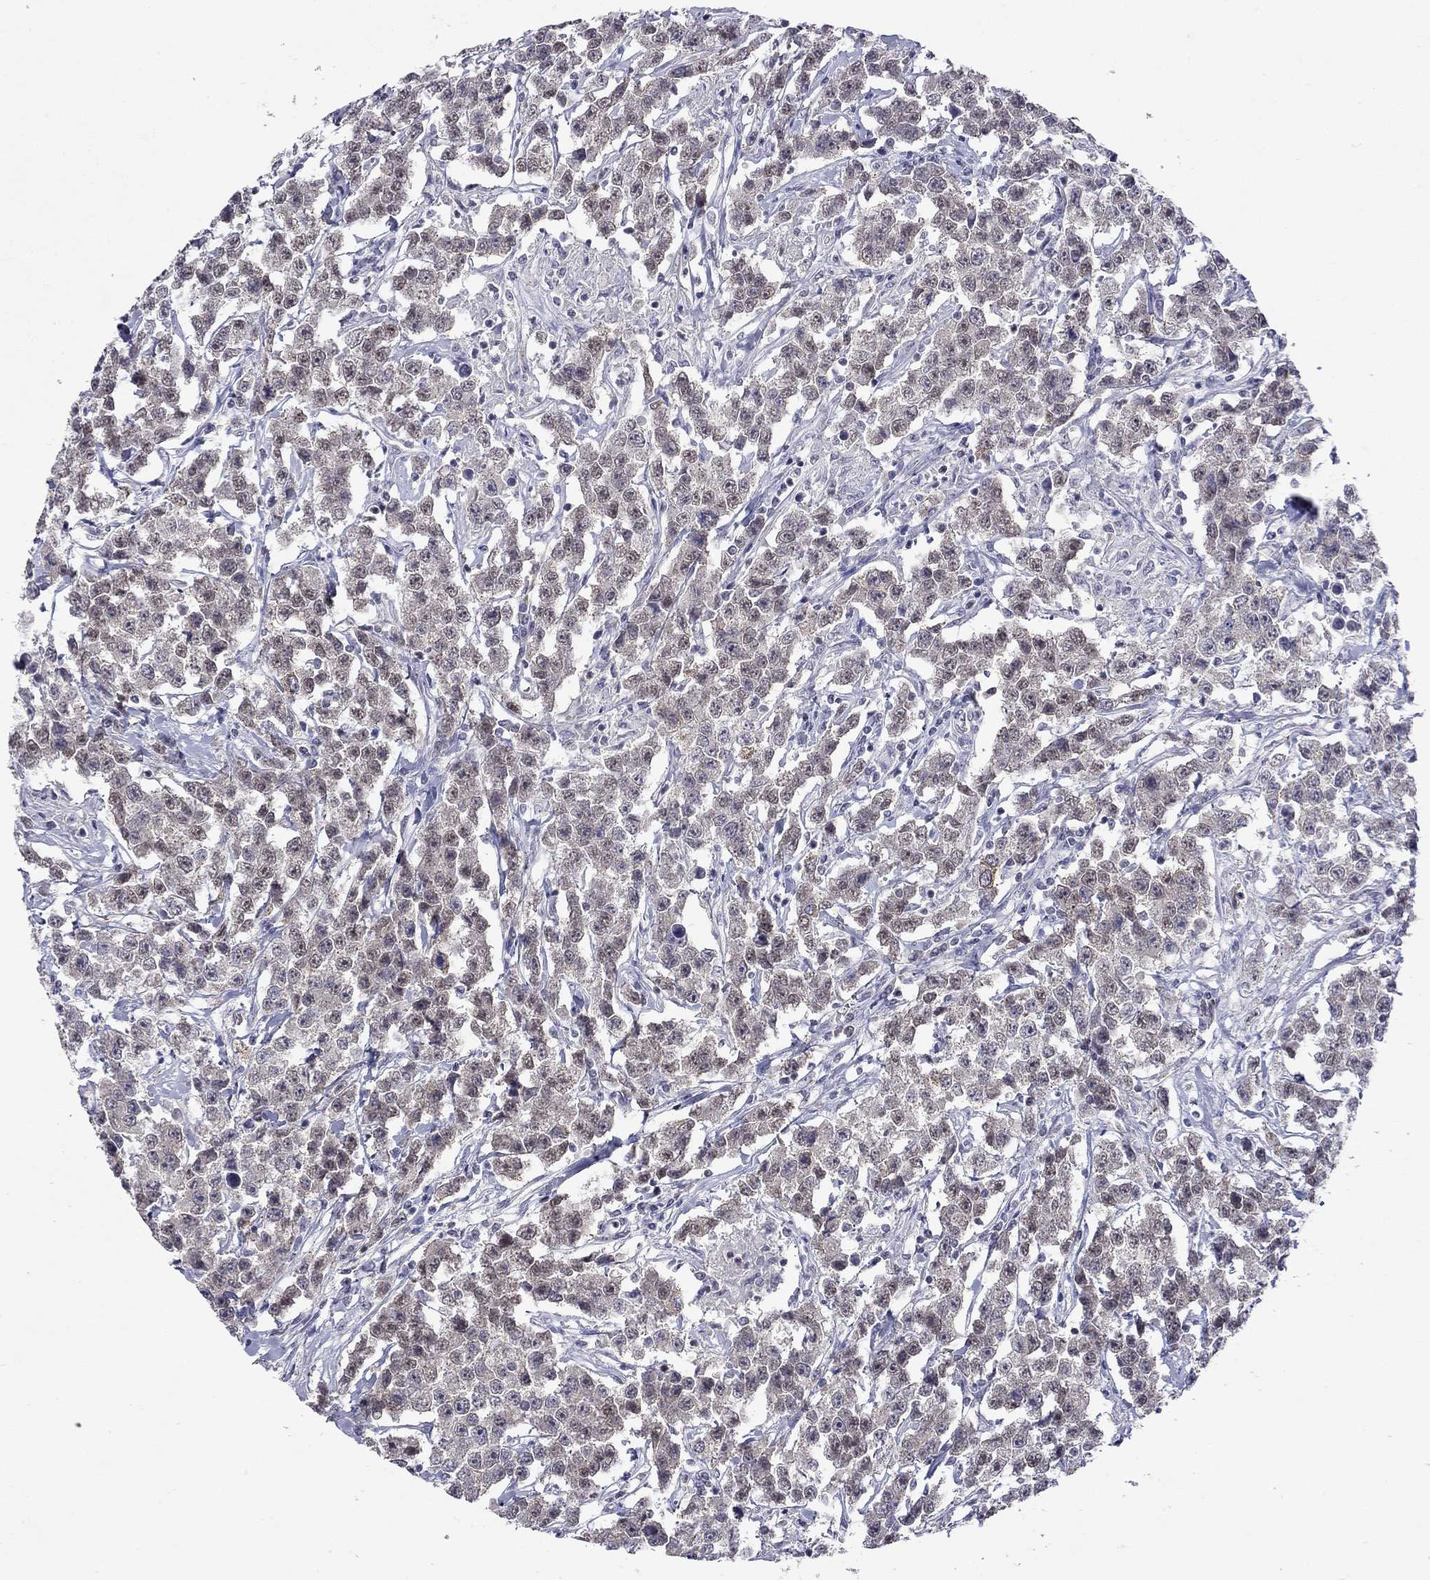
{"staining": {"intensity": "negative", "quantity": "none", "location": "none"}, "tissue": "testis cancer", "cell_type": "Tumor cells", "image_type": "cancer", "snomed": [{"axis": "morphology", "description": "Seminoma, NOS"}, {"axis": "topography", "description": "Testis"}], "caption": "A high-resolution photomicrograph shows immunohistochemistry (IHC) staining of testis seminoma, which shows no significant positivity in tumor cells. Nuclei are stained in blue.", "gene": "WNK3", "patient": {"sex": "male", "age": 59}}